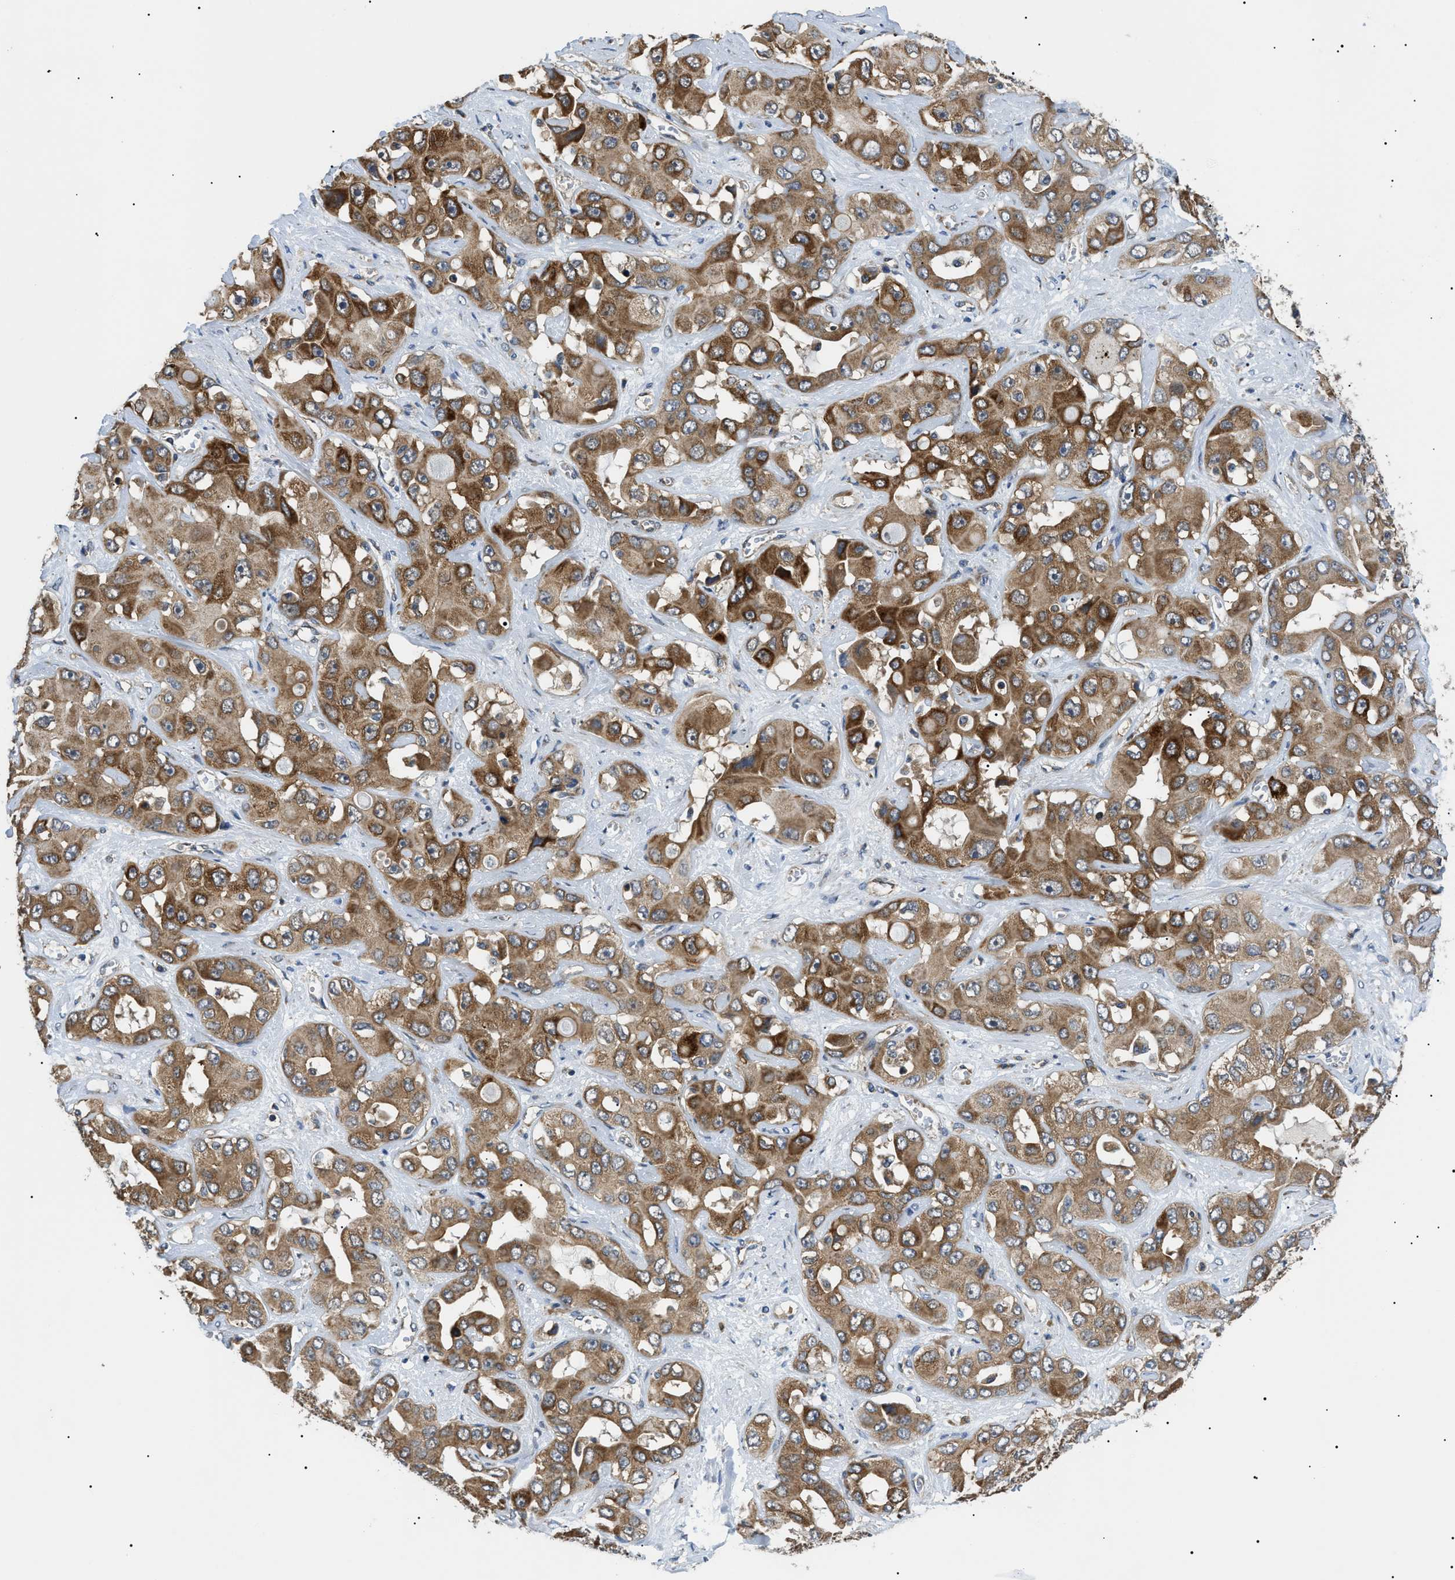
{"staining": {"intensity": "moderate", "quantity": ">75%", "location": "cytoplasmic/membranous"}, "tissue": "liver cancer", "cell_type": "Tumor cells", "image_type": "cancer", "snomed": [{"axis": "morphology", "description": "Cholangiocarcinoma"}, {"axis": "topography", "description": "Liver"}], "caption": "Immunohistochemistry (IHC) histopathology image of neoplastic tissue: human liver cholangiocarcinoma stained using IHC reveals medium levels of moderate protein expression localized specifically in the cytoplasmic/membranous of tumor cells, appearing as a cytoplasmic/membranous brown color.", "gene": "SRPK1", "patient": {"sex": "female", "age": 52}}